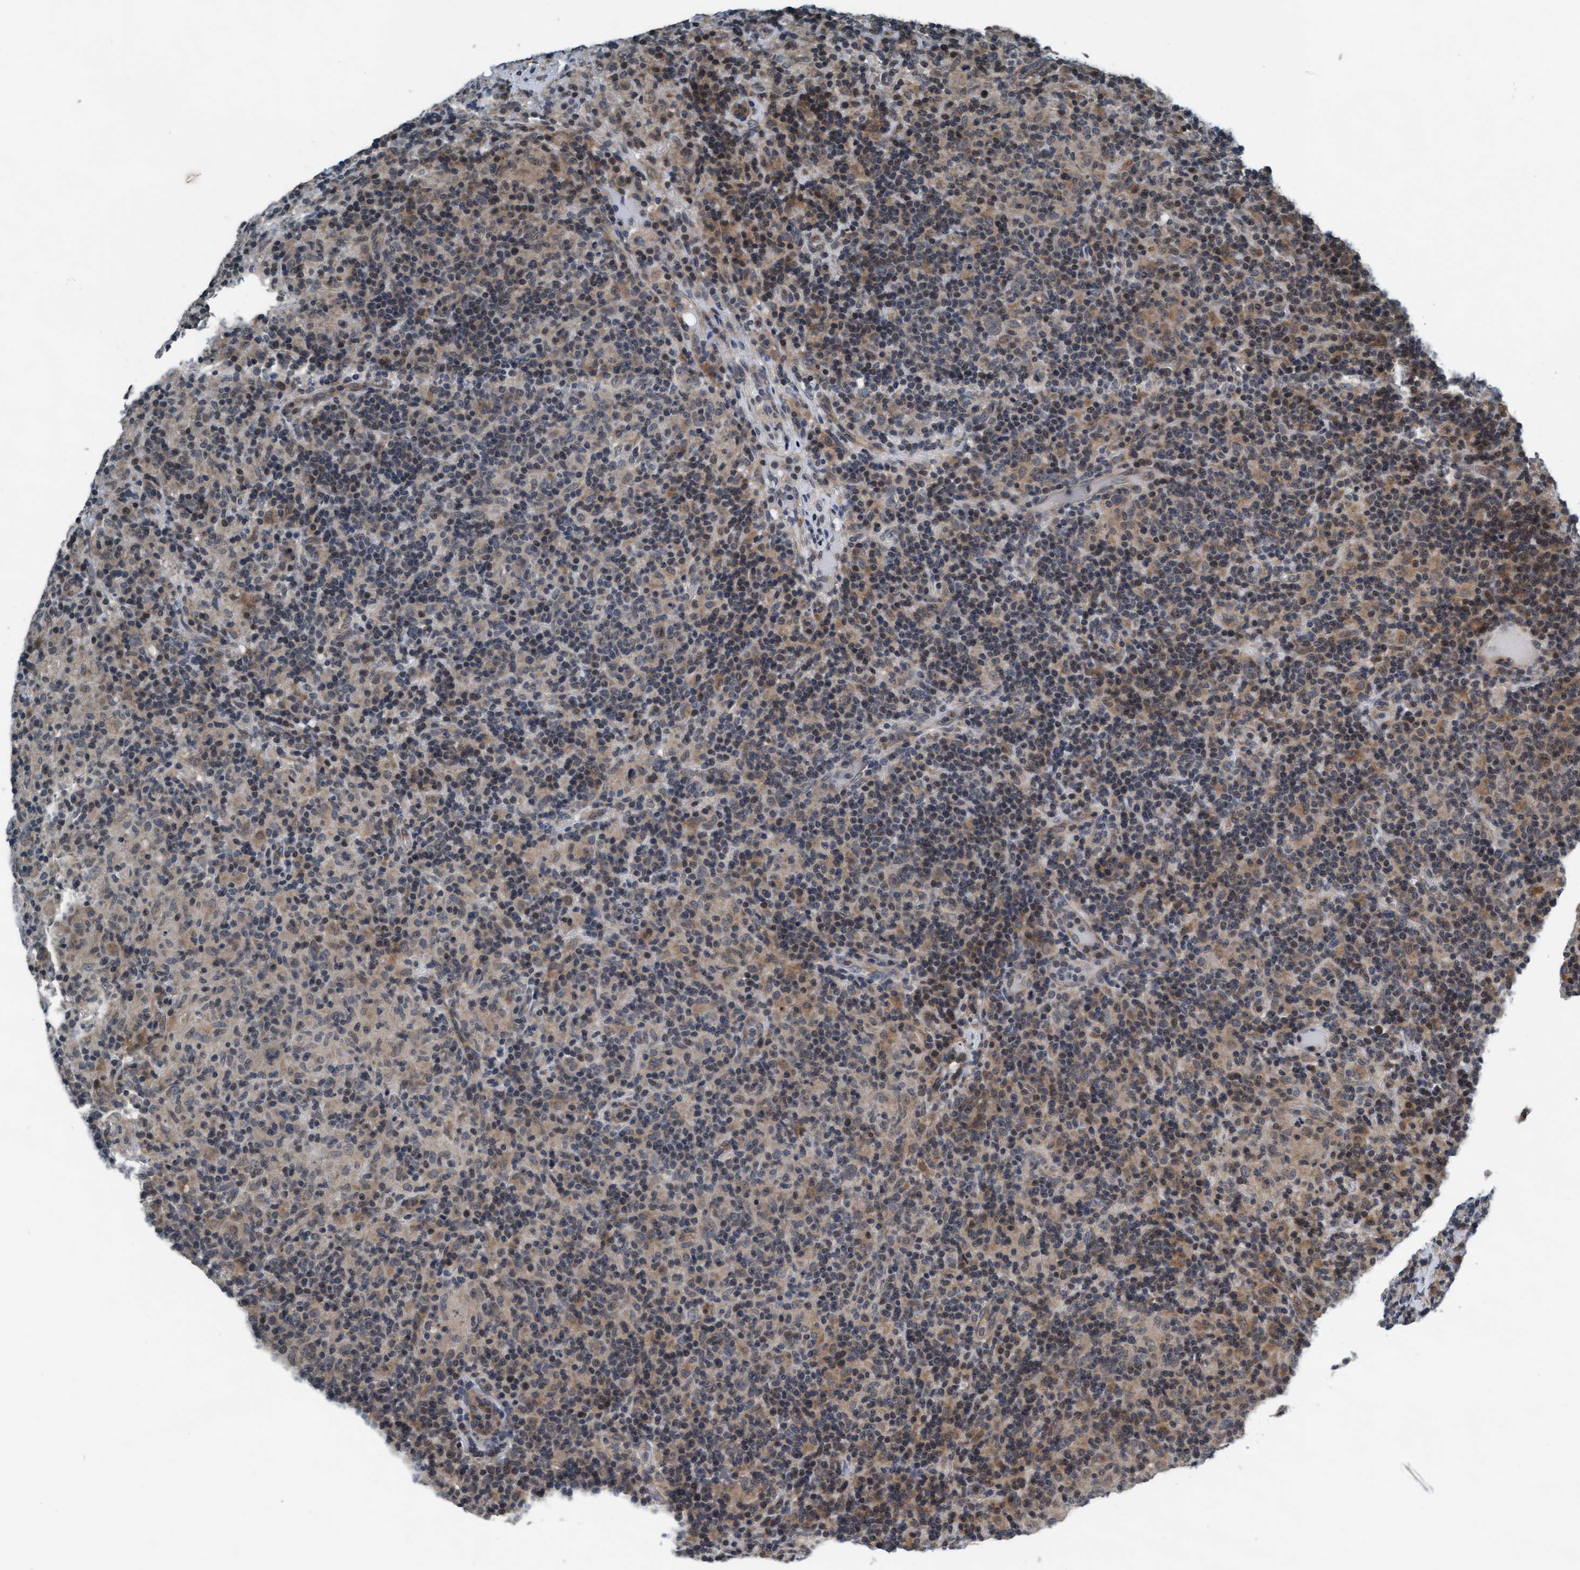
{"staining": {"intensity": "negative", "quantity": "none", "location": "none"}, "tissue": "lymphoma", "cell_type": "Tumor cells", "image_type": "cancer", "snomed": [{"axis": "morphology", "description": "Hodgkin's disease, NOS"}, {"axis": "topography", "description": "Lymph node"}], "caption": "A histopathology image of lymphoma stained for a protein exhibits no brown staining in tumor cells.", "gene": "WASF1", "patient": {"sex": "male", "age": 70}}